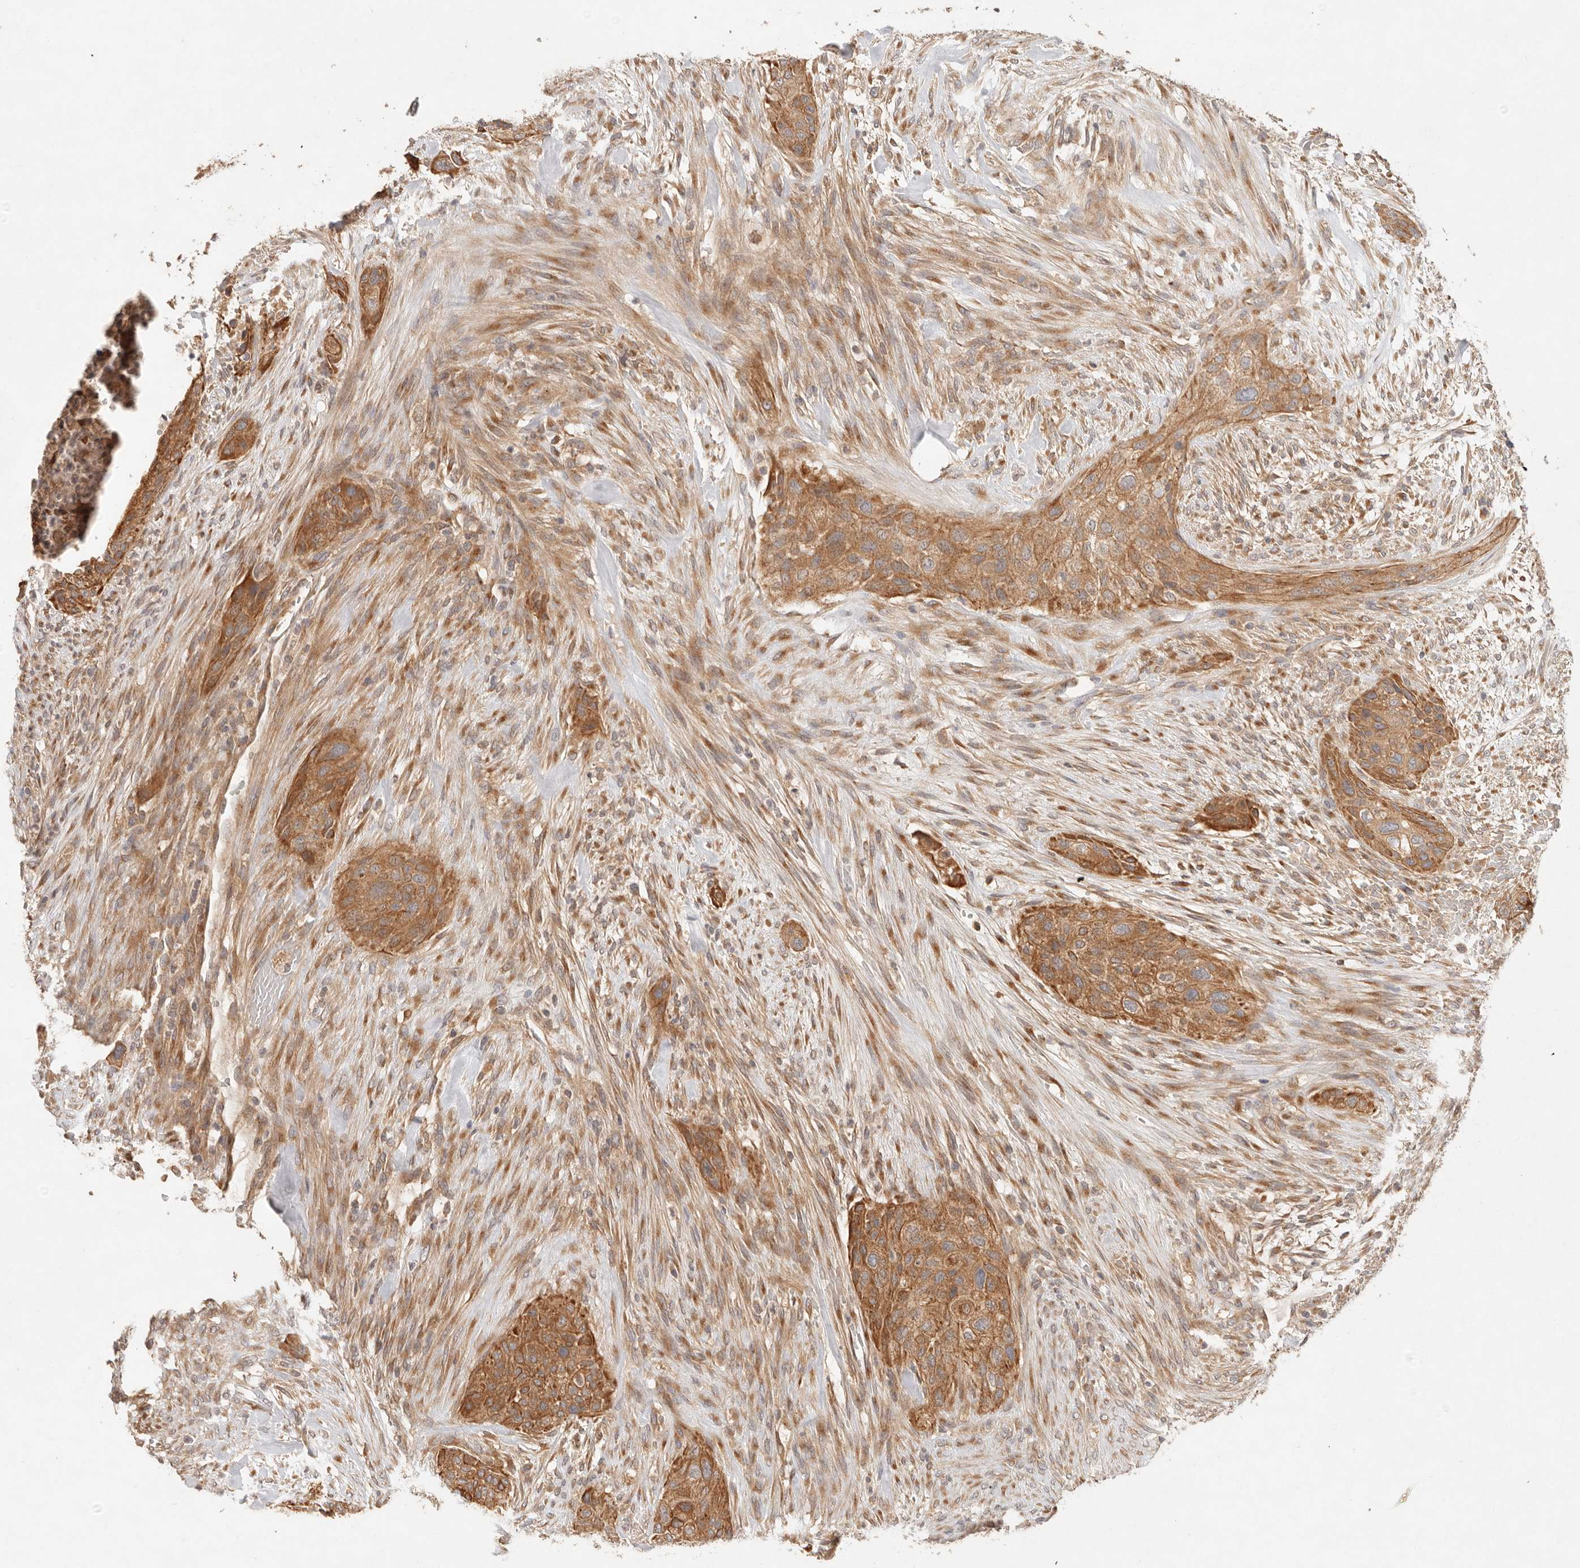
{"staining": {"intensity": "moderate", "quantity": ">75%", "location": "cytoplasmic/membranous"}, "tissue": "urothelial cancer", "cell_type": "Tumor cells", "image_type": "cancer", "snomed": [{"axis": "morphology", "description": "Urothelial carcinoma, High grade"}, {"axis": "topography", "description": "Urinary bladder"}], "caption": "This micrograph reveals immunohistochemistry staining of high-grade urothelial carcinoma, with medium moderate cytoplasmic/membranous positivity in approximately >75% of tumor cells.", "gene": "HECTD3", "patient": {"sex": "male", "age": 35}}